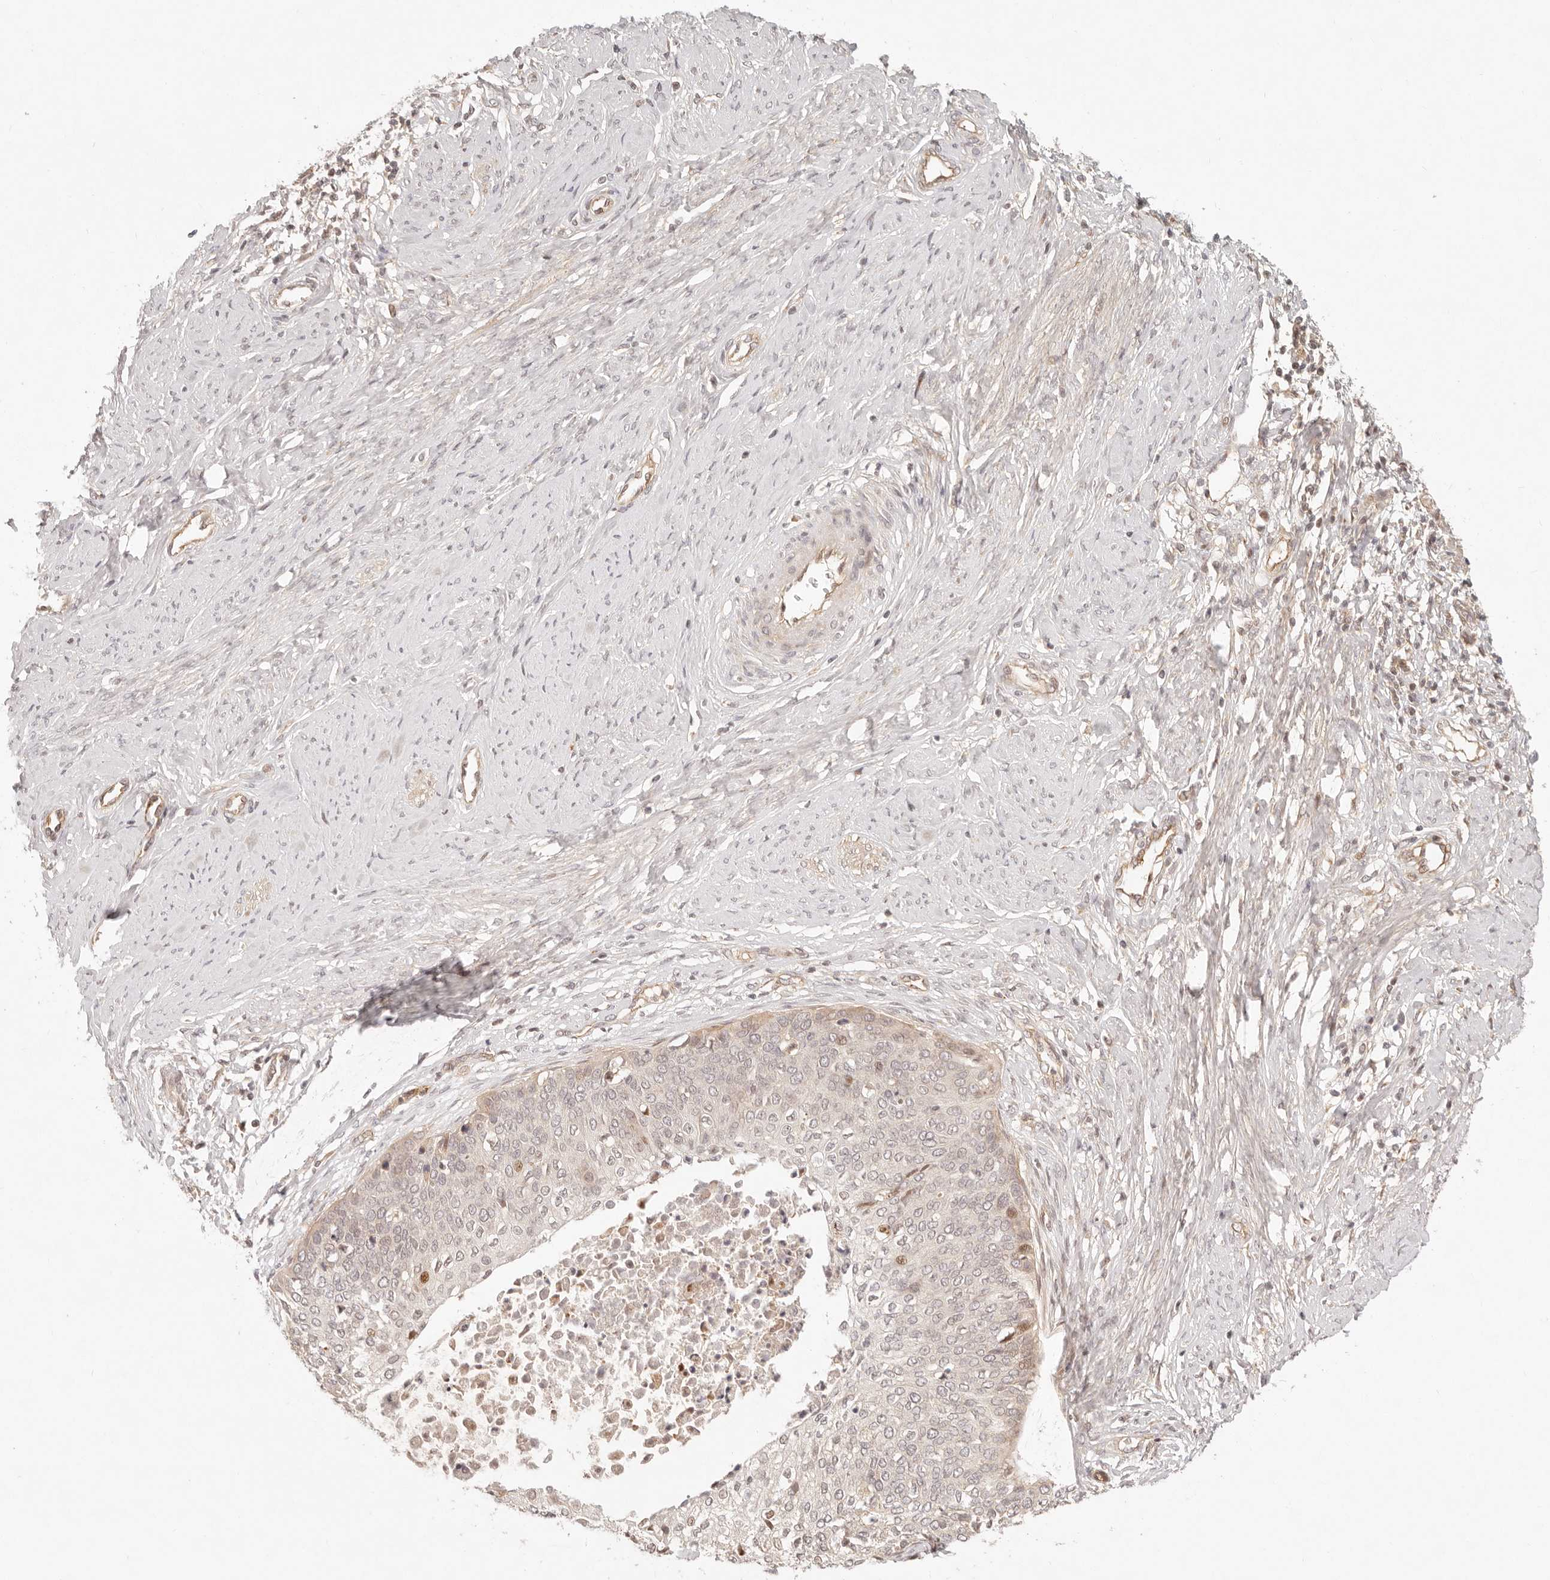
{"staining": {"intensity": "weak", "quantity": "<25%", "location": "nuclear"}, "tissue": "cervical cancer", "cell_type": "Tumor cells", "image_type": "cancer", "snomed": [{"axis": "morphology", "description": "Squamous cell carcinoma, NOS"}, {"axis": "topography", "description": "Cervix"}], "caption": "This is an immunohistochemistry micrograph of cervical cancer (squamous cell carcinoma). There is no staining in tumor cells.", "gene": "PPP1R3B", "patient": {"sex": "female", "age": 37}}